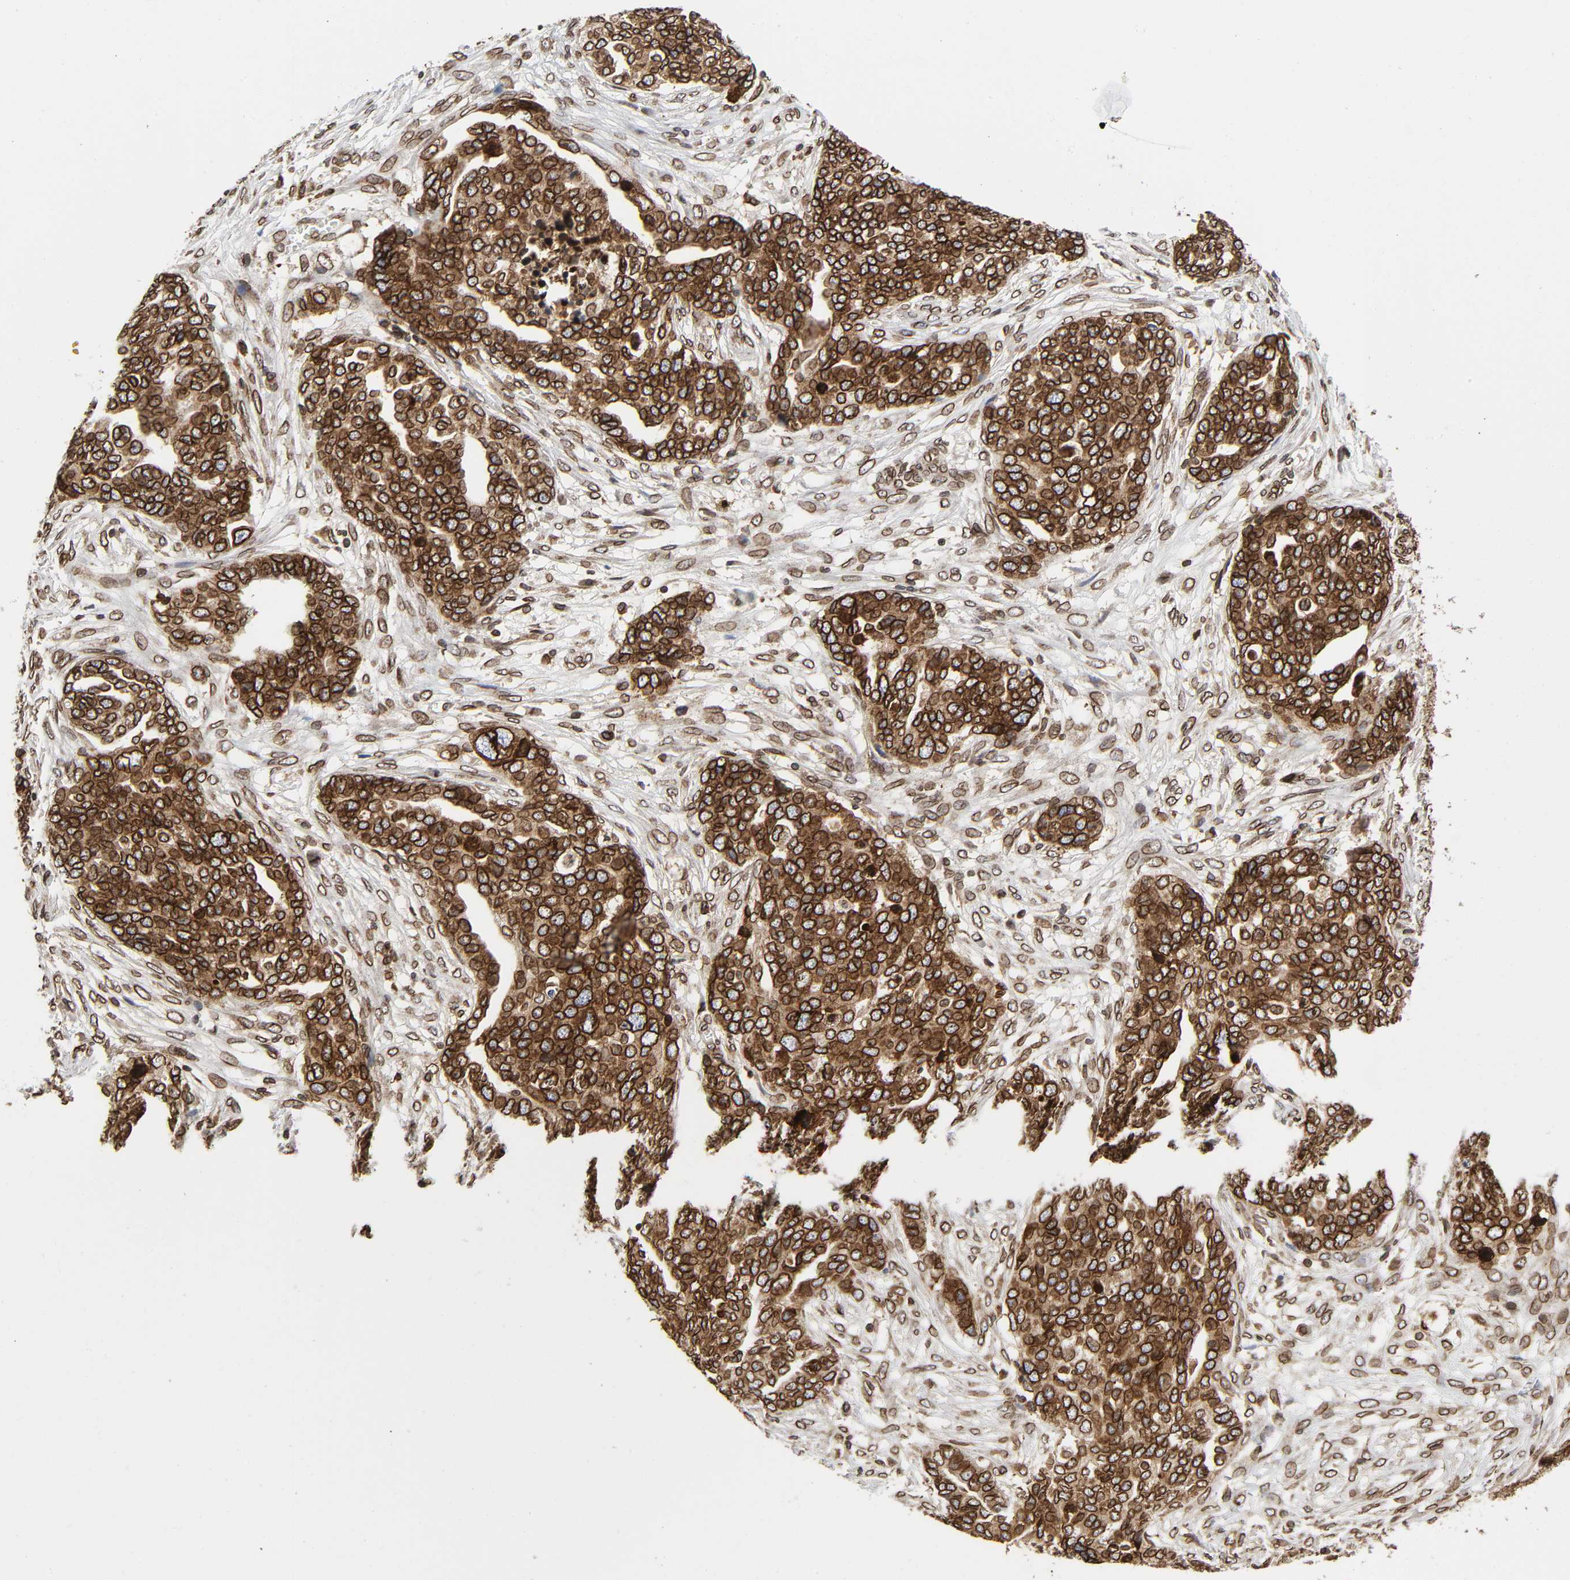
{"staining": {"intensity": "strong", "quantity": ">75%", "location": "cytoplasmic/membranous,nuclear"}, "tissue": "ovarian cancer", "cell_type": "Tumor cells", "image_type": "cancer", "snomed": [{"axis": "morphology", "description": "Normal tissue, NOS"}, {"axis": "morphology", "description": "Cystadenocarcinoma, serous, NOS"}, {"axis": "topography", "description": "Fallopian tube"}, {"axis": "topography", "description": "Ovary"}], "caption": "High-magnification brightfield microscopy of ovarian serous cystadenocarcinoma stained with DAB (brown) and counterstained with hematoxylin (blue). tumor cells exhibit strong cytoplasmic/membranous and nuclear staining is seen in approximately>75% of cells.", "gene": "RANGAP1", "patient": {"sex": "female", "age": 56}}